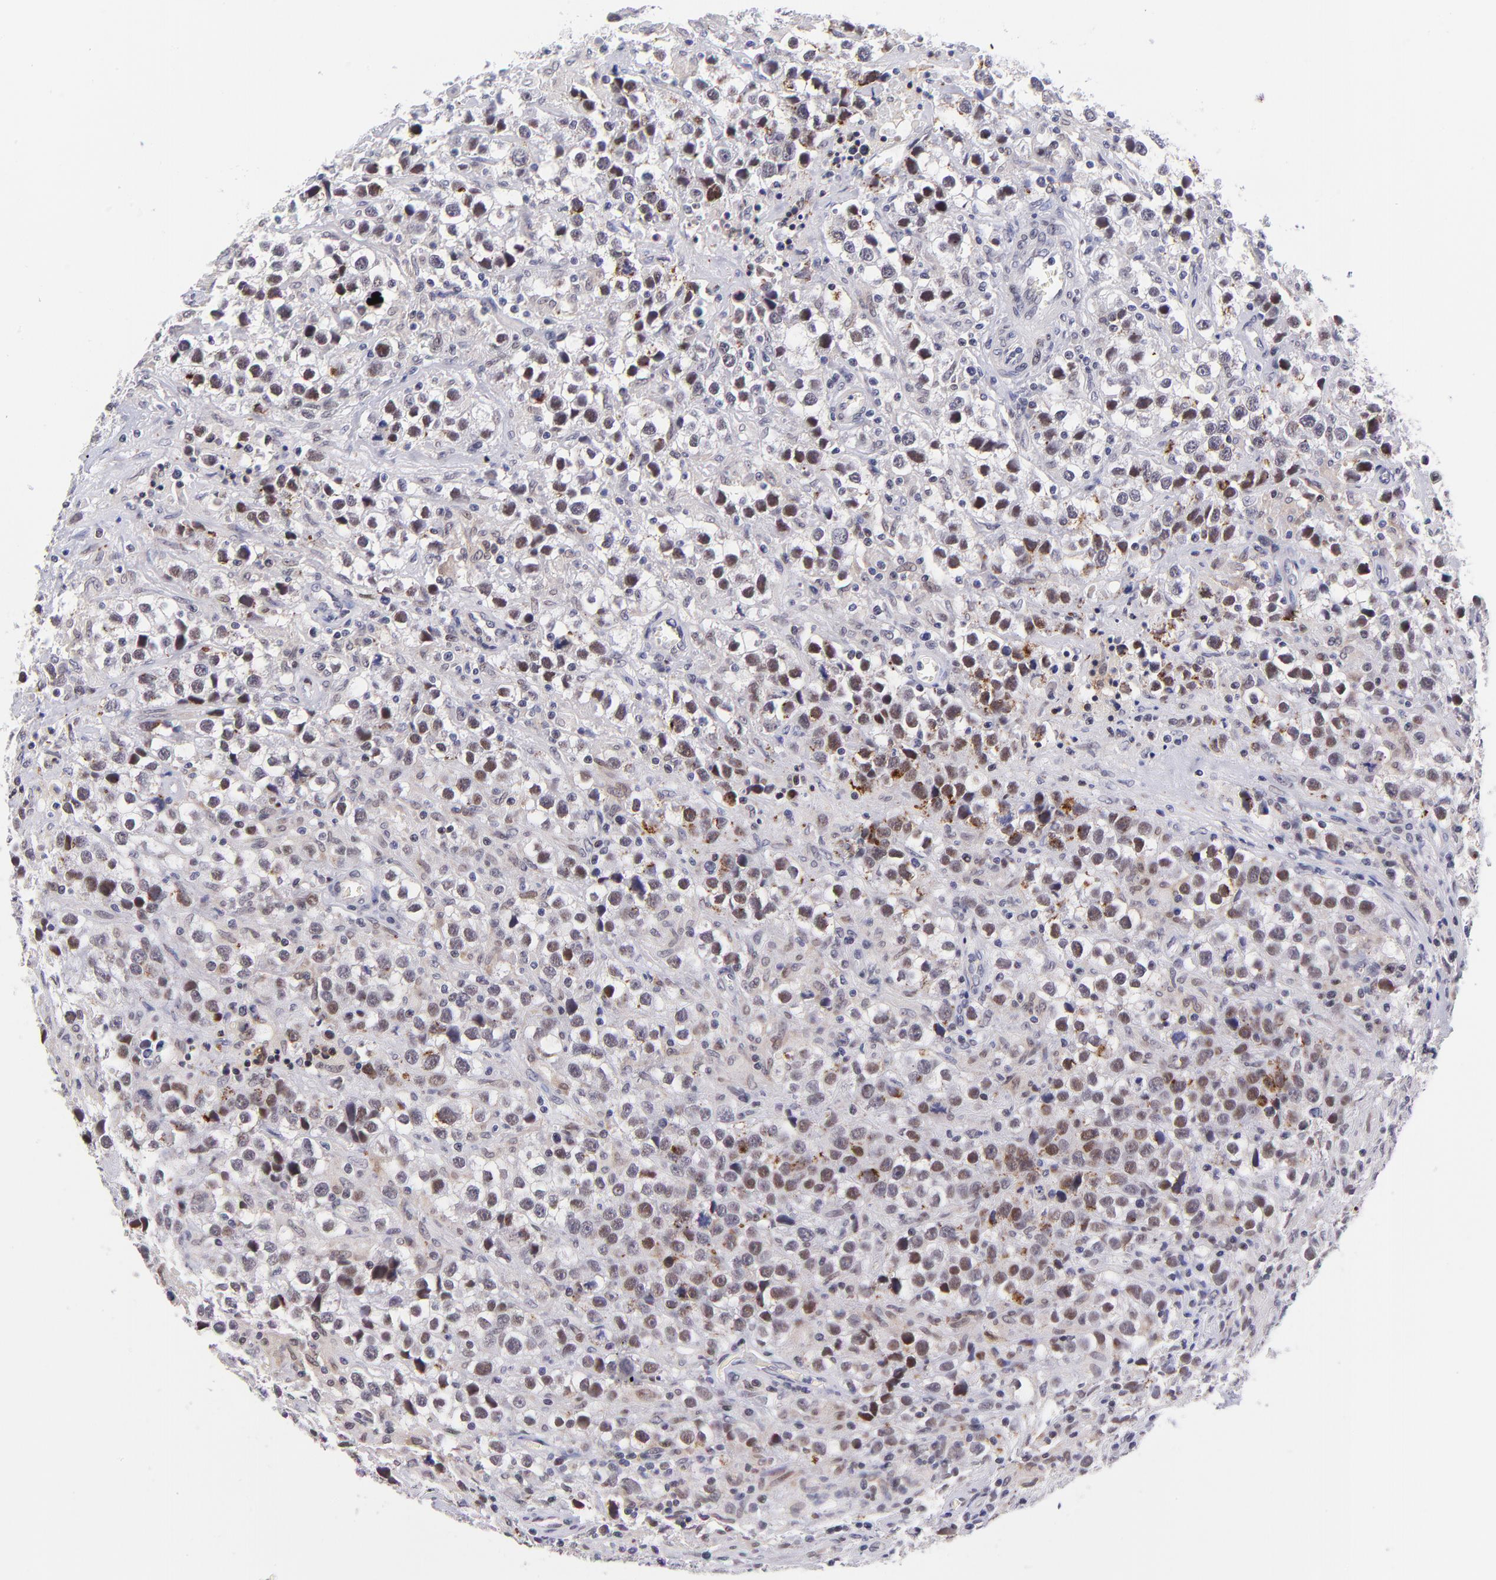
{"staining": {"intensity": "weak", "quantity": "25%-75%", "location": "nuclear"}, "tissue": "testis cancer", "cell_type": "Tumor cells", "image_type": "cancer", "snomed": [{"axis": "morphology", "description": "Seminoma, NOS"}, {"axis": "topography", "description": "Testis"}], "caption": "The micrograph demonstrates staining of testis cancer, revealing weak nuclear protein positivity (brown color) within tumor cells.", "gene": "SOX6", "patient": {"sex": "male", "age": 43}}